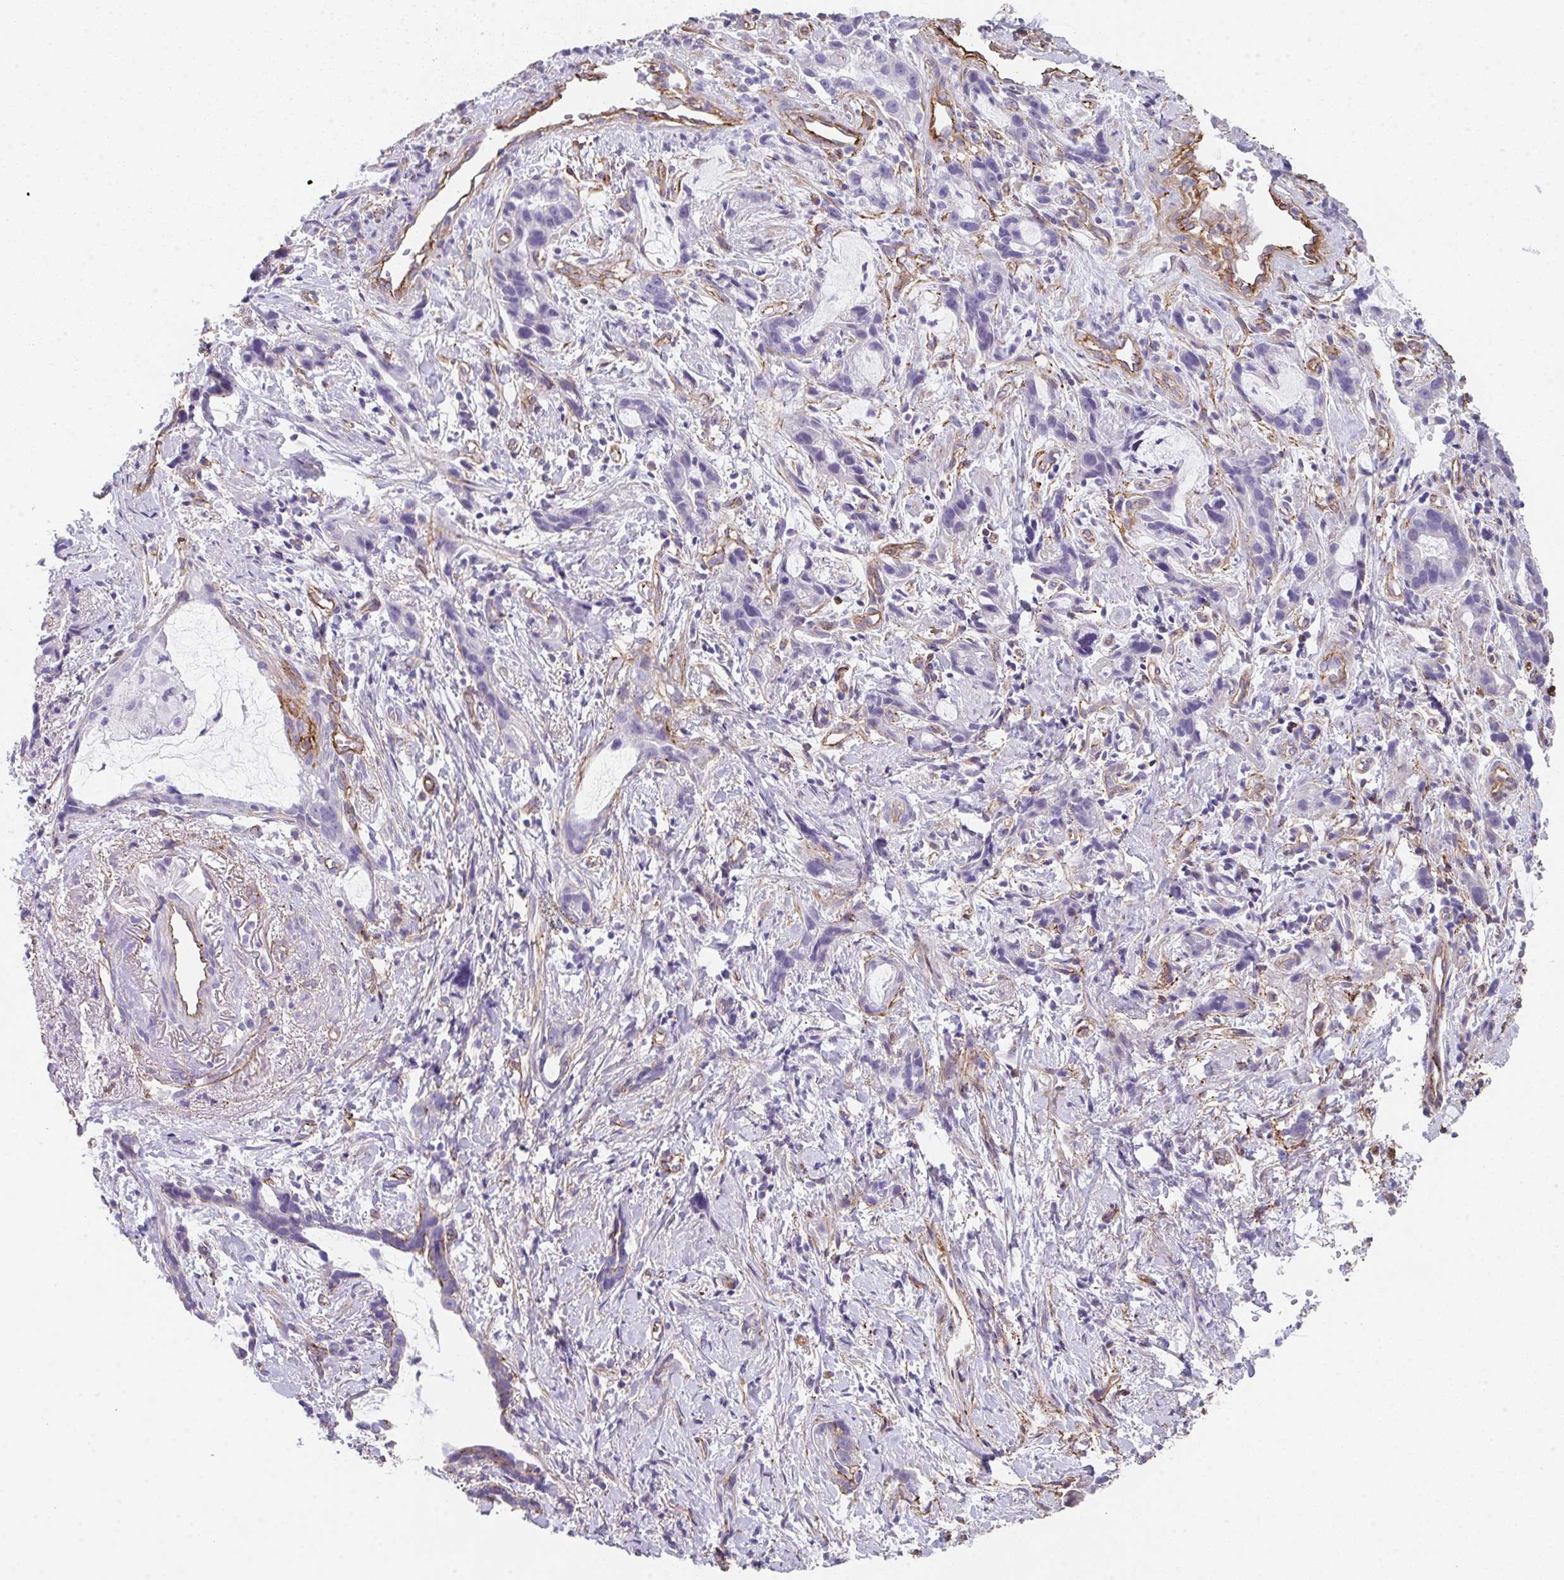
{"staining": {"intensity": "negative", "quantity": "none", "location": "none"}, "tissue": "stomach cancer", "cell_type": "Tumor cells", "image_type": "cancer", "snomed": [{"axis": "morphology", "description": "Adenocarcinoma, NOS"}, {"axis": "topography", "description": "Stomach"}], "caption": "An immunohistochemistry (IHC) micrograph of stomach cancer is shown. There is no staining in tumor cells of stomach cancer.", "gene": "DBN1", "patient": {"sex": "male", "age": 55}}